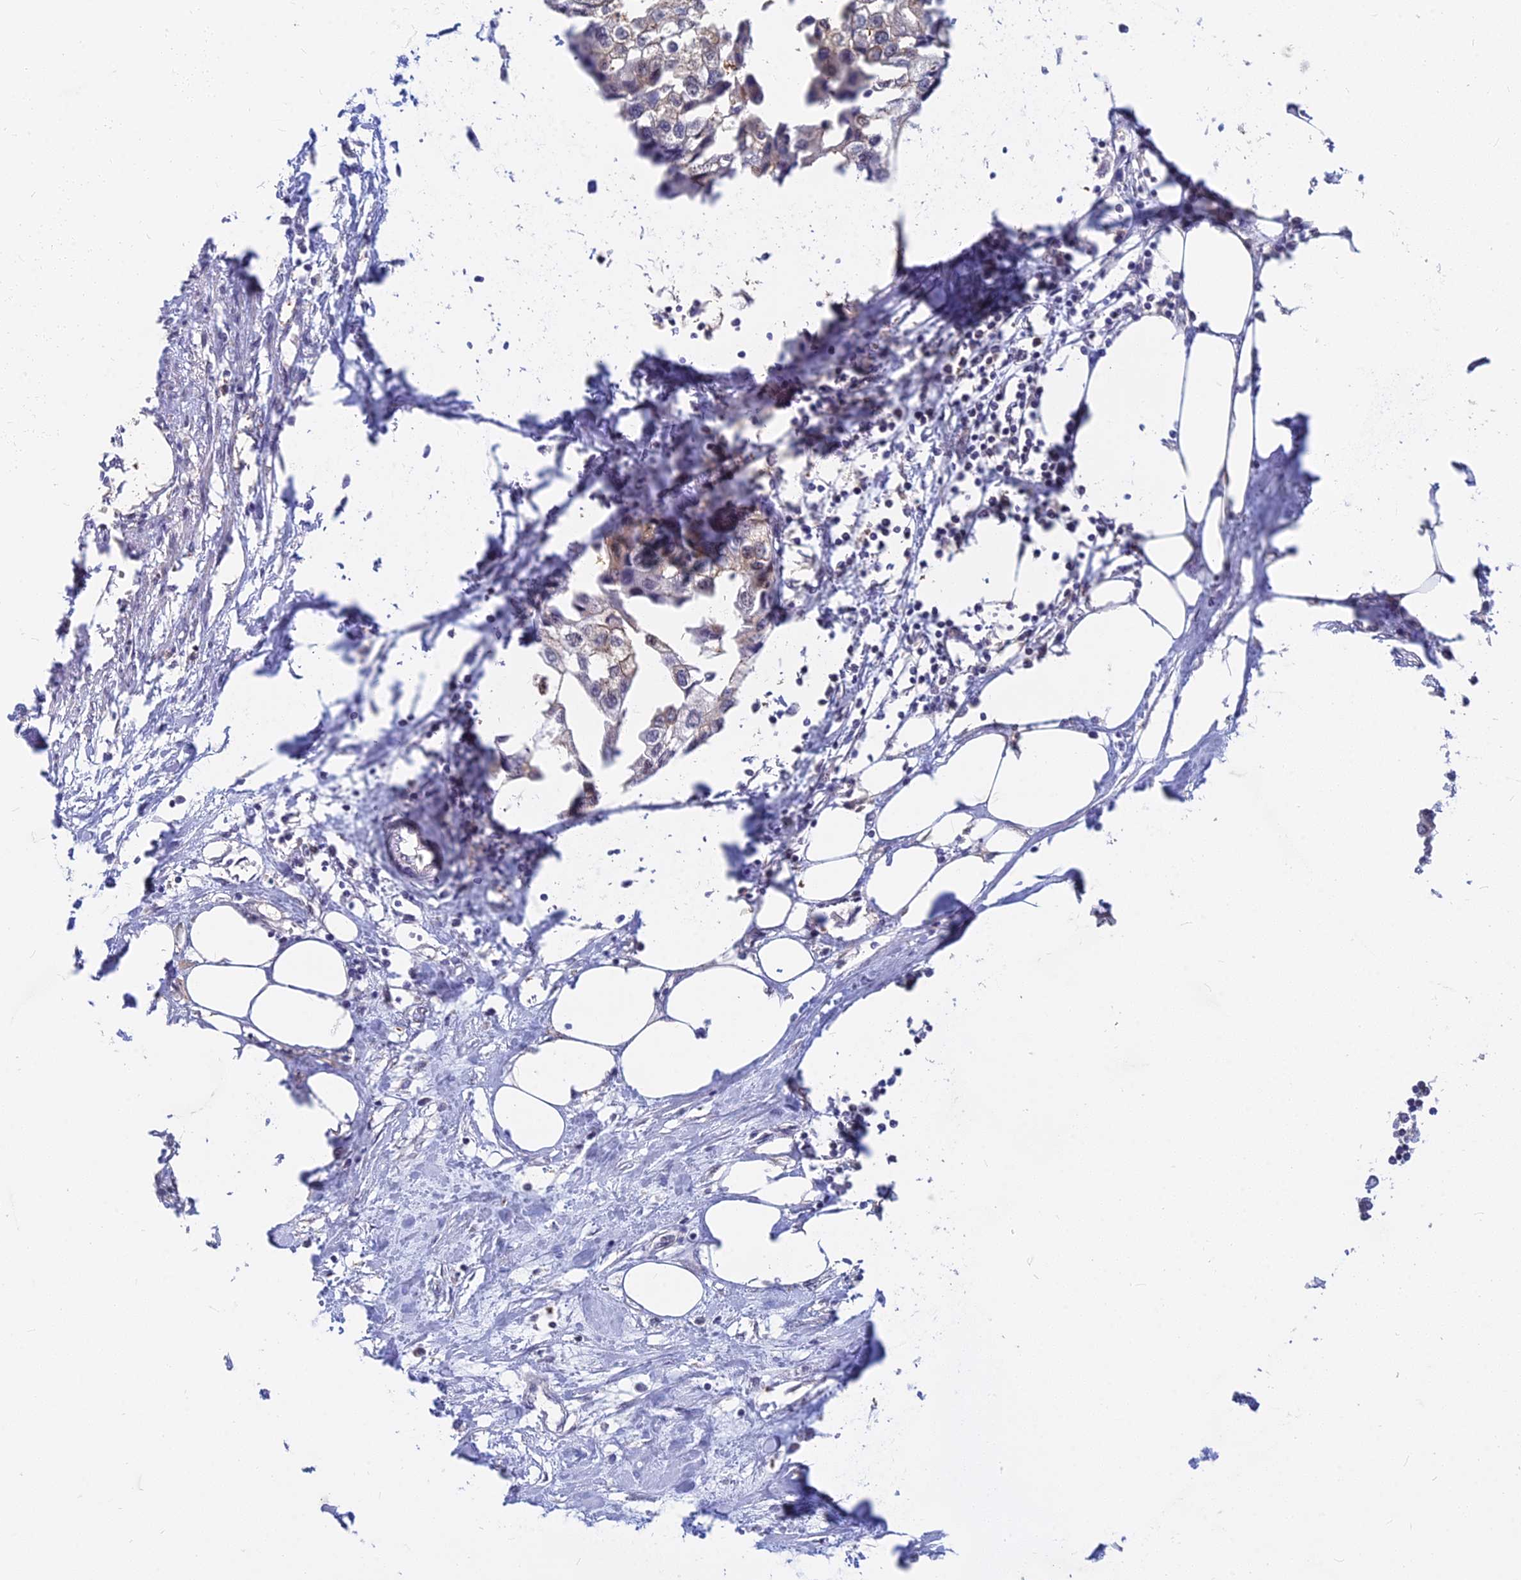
{"staining": {"intensity": "weak", "quantity": "<25%", "location": "cytoplasmic/membranous"}, "tissue": "urothelial cancer", "cell_type": "Tumor cells", "image_type": "cancer", "snomed": [{"axis": "morphology", "description": "Urothelial carcinoma, High grade"}, {"axis": "topography", "description": "Urinary bladder"}], "caption": "Immunohistochemistry micrograph of high-grade urothelial carcinoma stained for a protein (brown), which displays no staining in tumor cells.", "gene": "B3GALT4", "patient": {"sex": "male", "age": 64}}